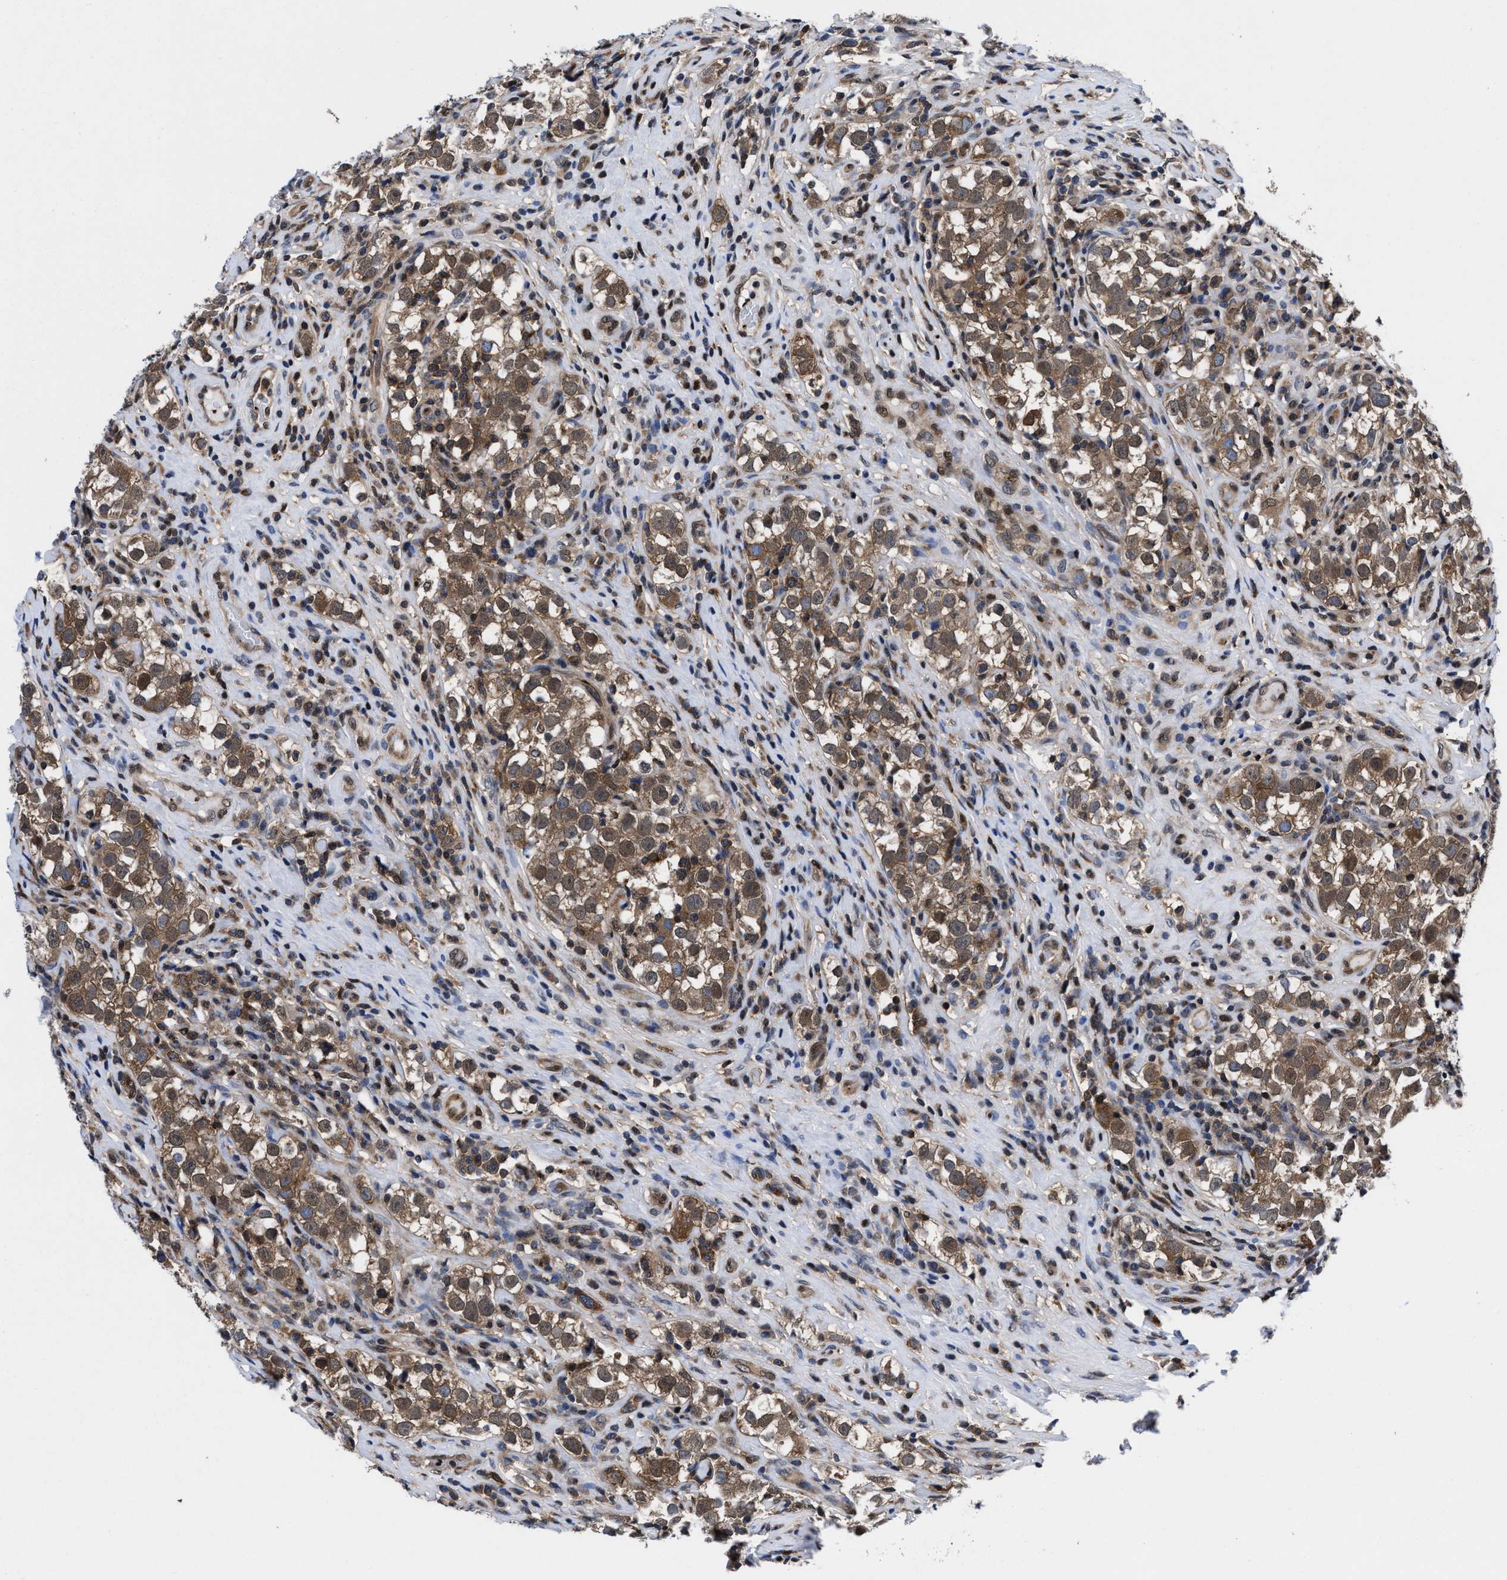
{"staining": {"intensity": "moderate", "quantity": ">75%", "location": "cytoplasmic/membranous"}, "tissue": "testis cancer", "cell_type": "Tumor cells", "image_type": "cancer", "snomed": [{"axis": "morphology", "description": "Normal tissue, NOS"}, {"axis": "morphology", "description": "Seminoma, NOS"}, {"axis": "topography", "description": "Testis"}], "caption": "An image of human testis cancer (seminoma) stained for a protein displays moderate cytoplasmic/membranous brown staining in tumor cells.", "gene": "ACLY", "patient": {"sex": "male", "age": 43}}